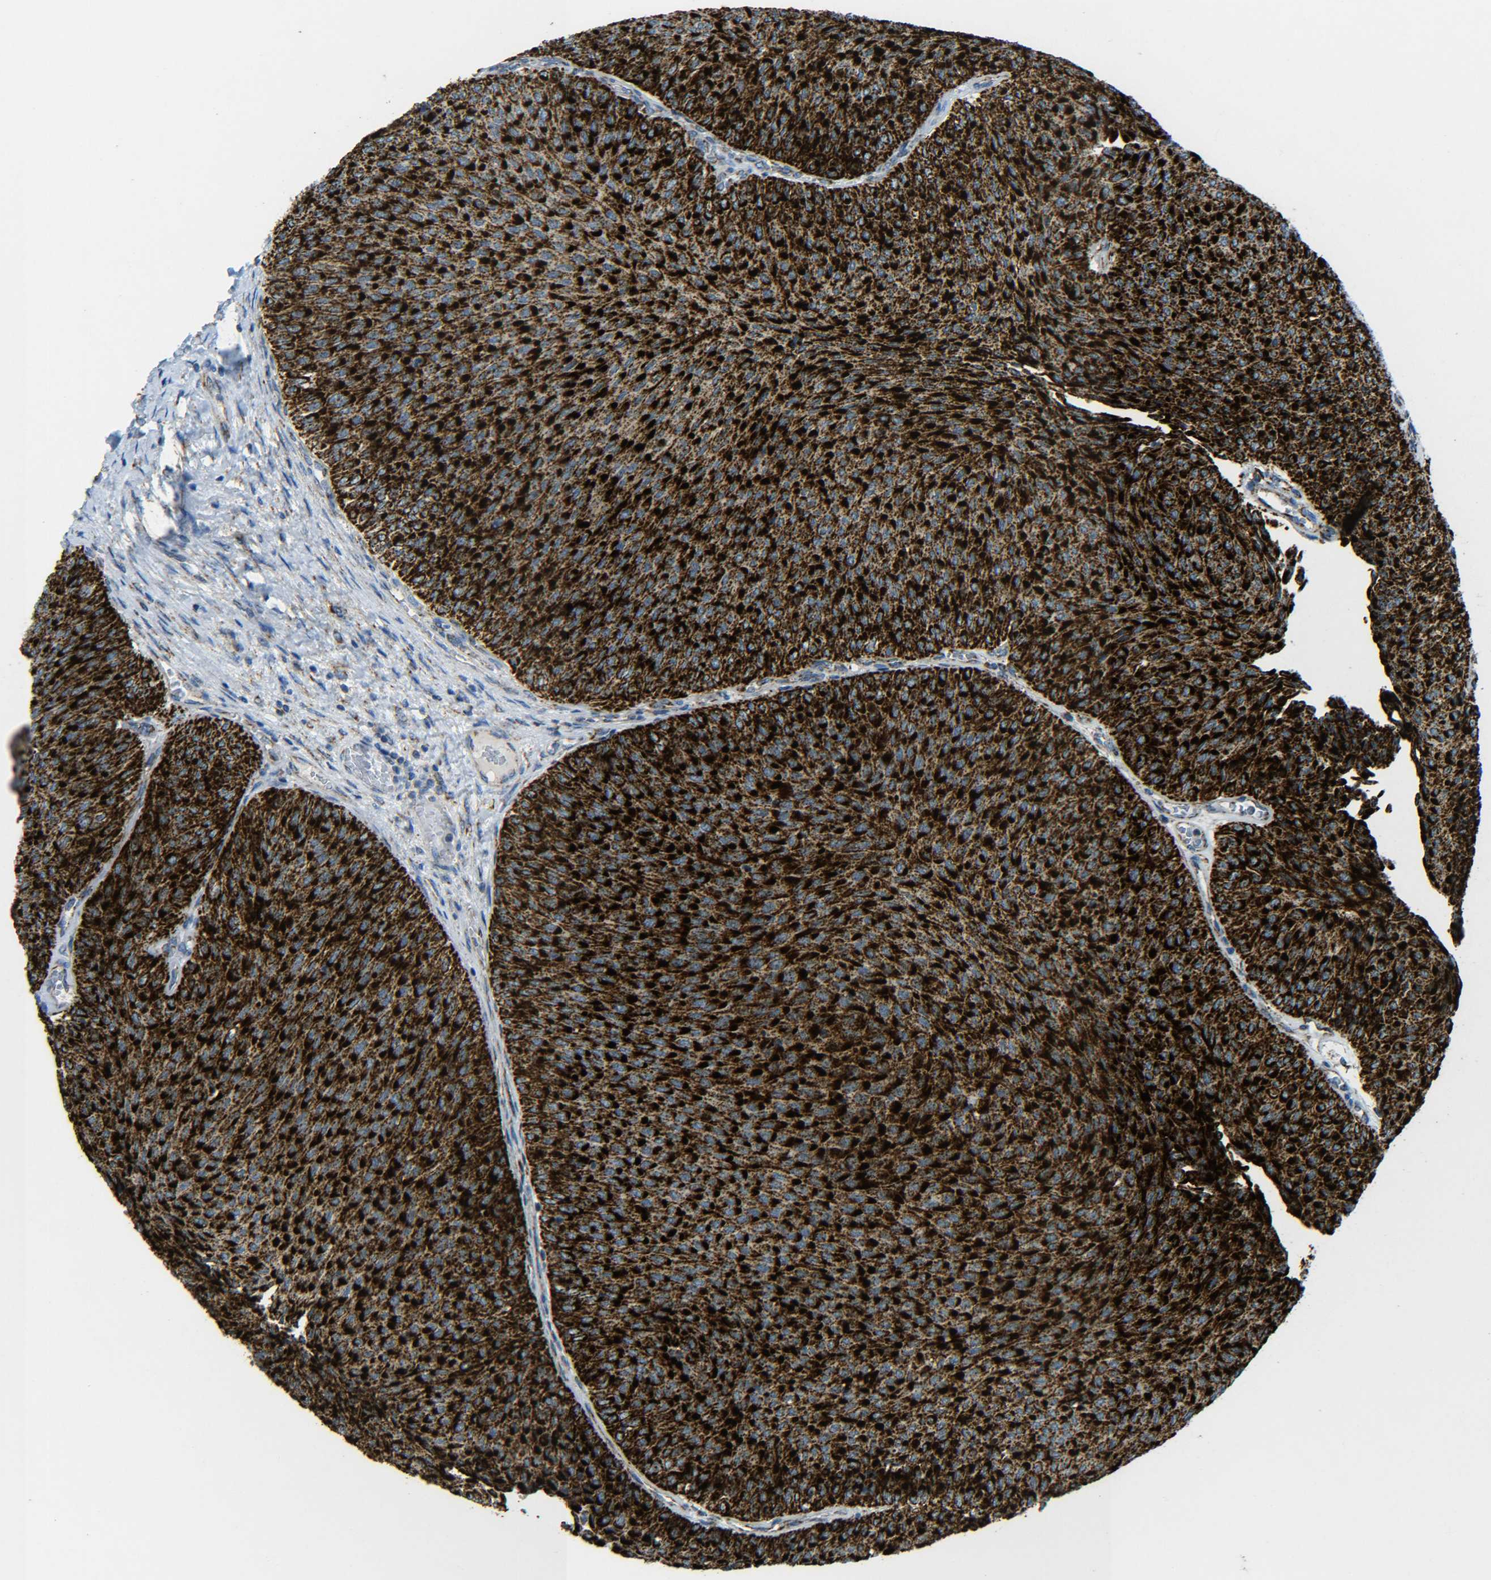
{"staining": {"intensity": "strong", "quantity": ">75%", "location": "cytoplasmic/membranous"}, "tissue": "urothelial cancer", "cell_type": "Tumor cells", "image_type": "cancer", "snomed": [{"axis": "morphology", "description": "Urothelial carcinoma, Low grade"}, {"axis": "topography", "description": "Urinary bladder"}], "caption": "This histopathology image demonstrates immunohistochemistry staining of low-grade urothelial carcinoma, with high strong cytoplasmic/membranous positivity in approximately >75% of tumor cells.", "gene": "CYB5R1", "patient": {"sex": "male", "age": 78}}